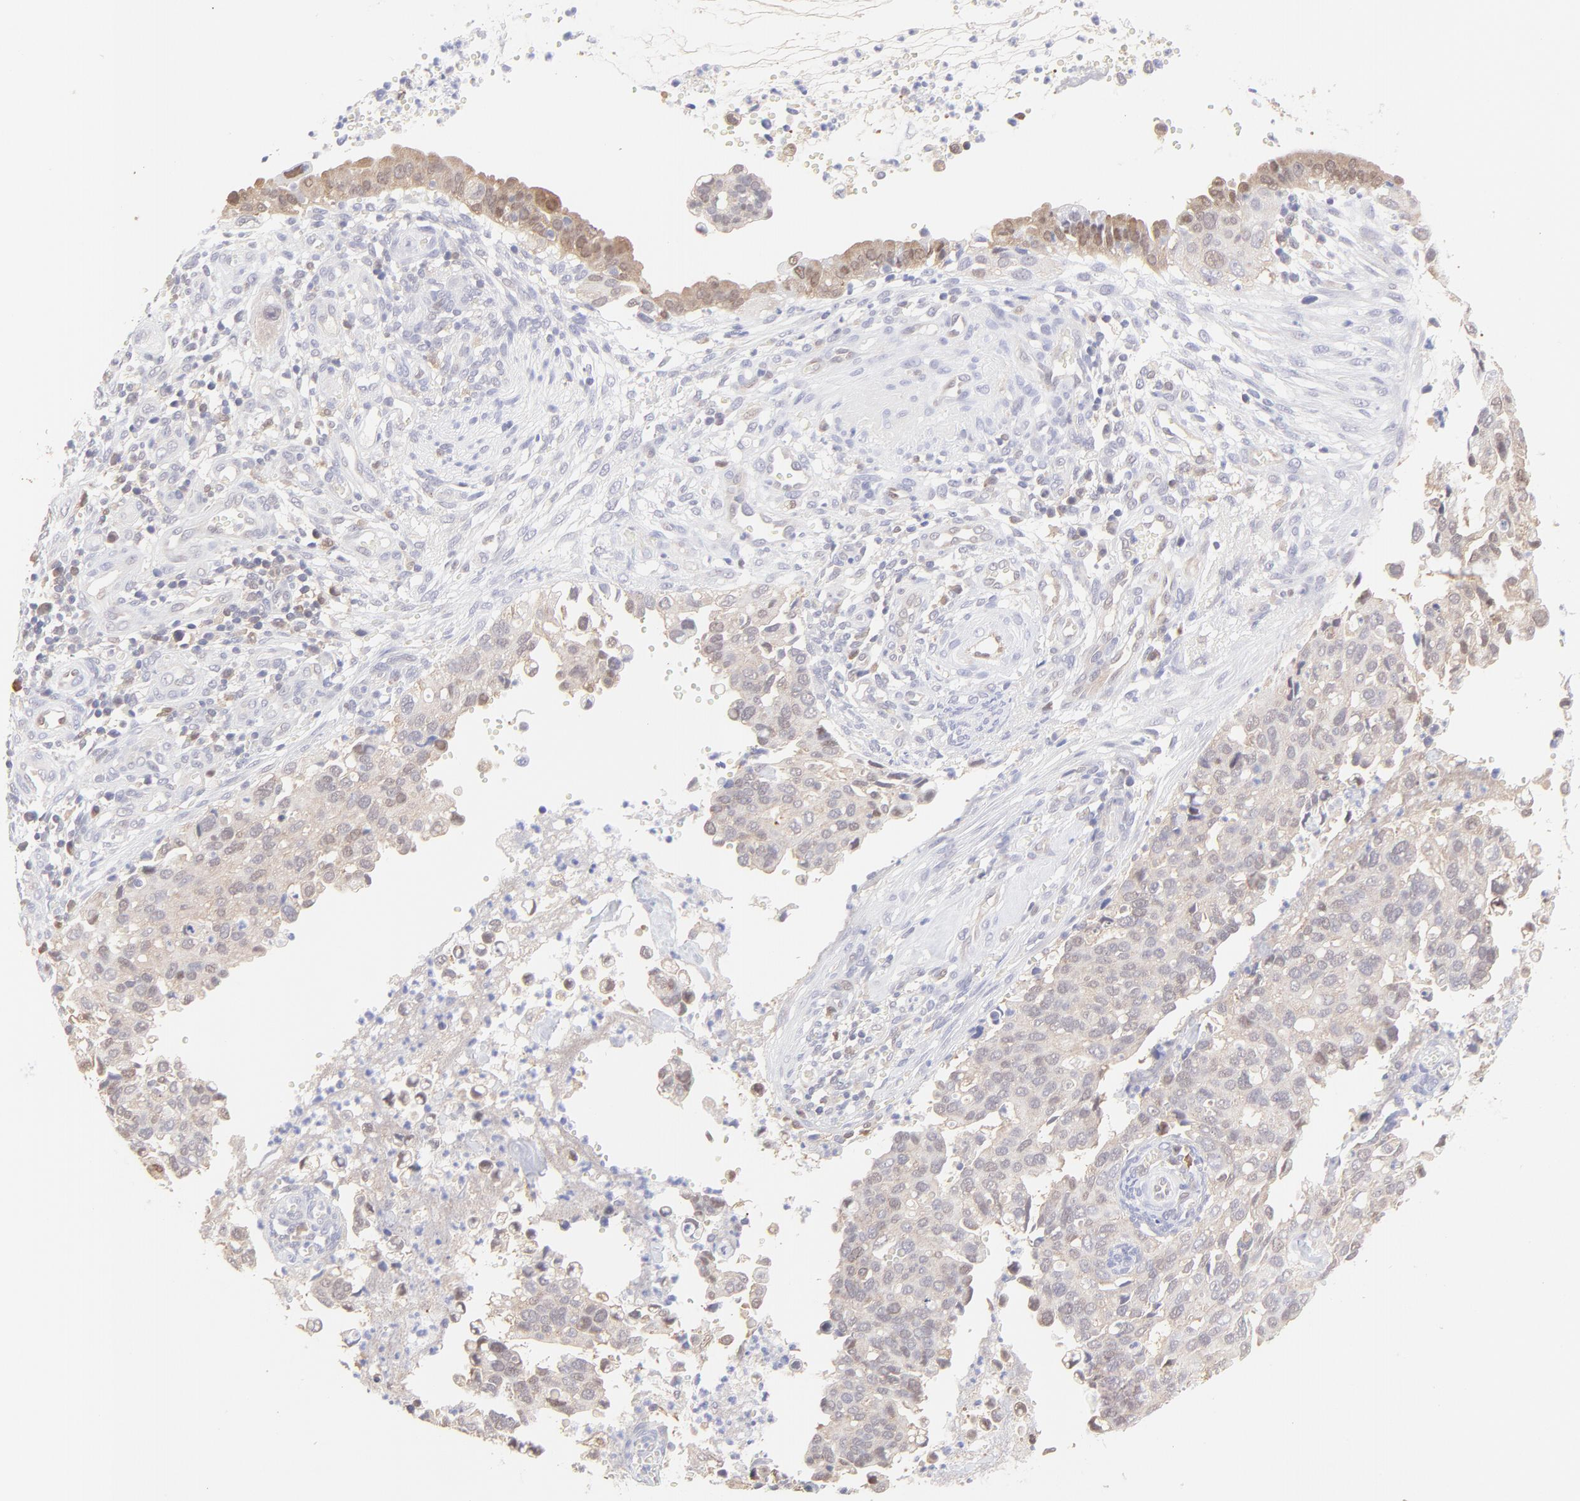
{"staining": {"intensity": "weak", "quantity": "<25%", "location": "cytoplasmic/membranous,nuclear"}, "tissue": "cervical cancer", "cell_type": "Tumor cells", "image_type": "cancer", "snomed": [{"axis": "morphology", "description": "Normal tissue, NOS"}, {"axis": "morphology", "description": "Squamous cell carcinoma, NOS"}, {"axis": "topography", "description": "Cervix"}], "caption": "A histopathology image of human cervical cancer (squamous cell carcinoma) is negative for staining in tumor cells.", "gene": "HYAL1", "patient": {"sex": "female", "age": 45}}